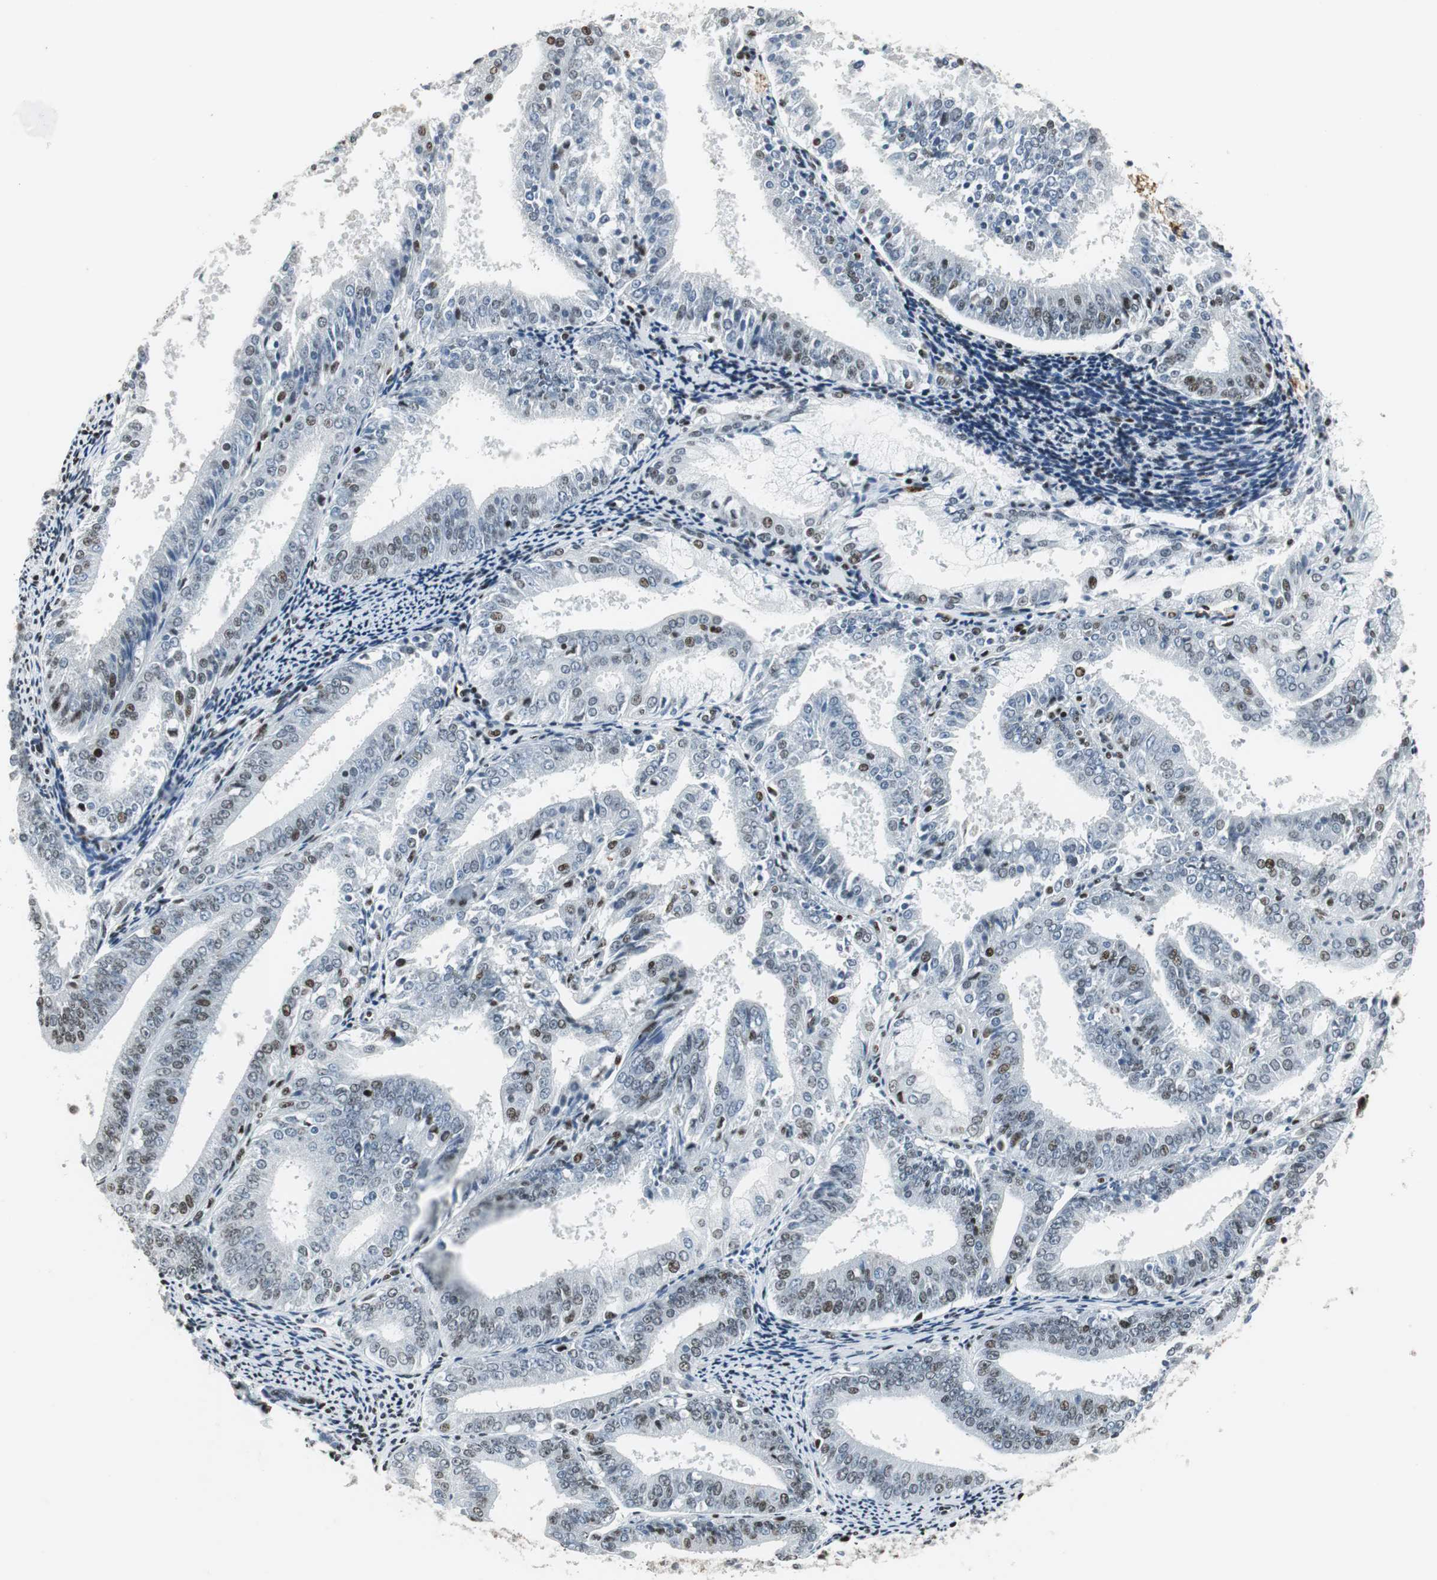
{"staining": {"intensity": "weak", "quantity": "25%-75%", "location": "nuclear"}, "tissue": "endometrial cancer", "cell_type": "Tumor cells", "image_type": "cancer", "snomed": [{"axis": "morphology", "description": "Adenocarcinoma, NOS"}, {"axis": "topography", "description": "Endometrium"}], "caption": "This micrograph reveals immunohistochemistry (IHC) staining of human endometrial adenocarcinoma, with low weak nuclear staining in about 25%-75% of tumor cells.", "gene": "RBBP4", "patient": {"sex": "female", "age": 63}}